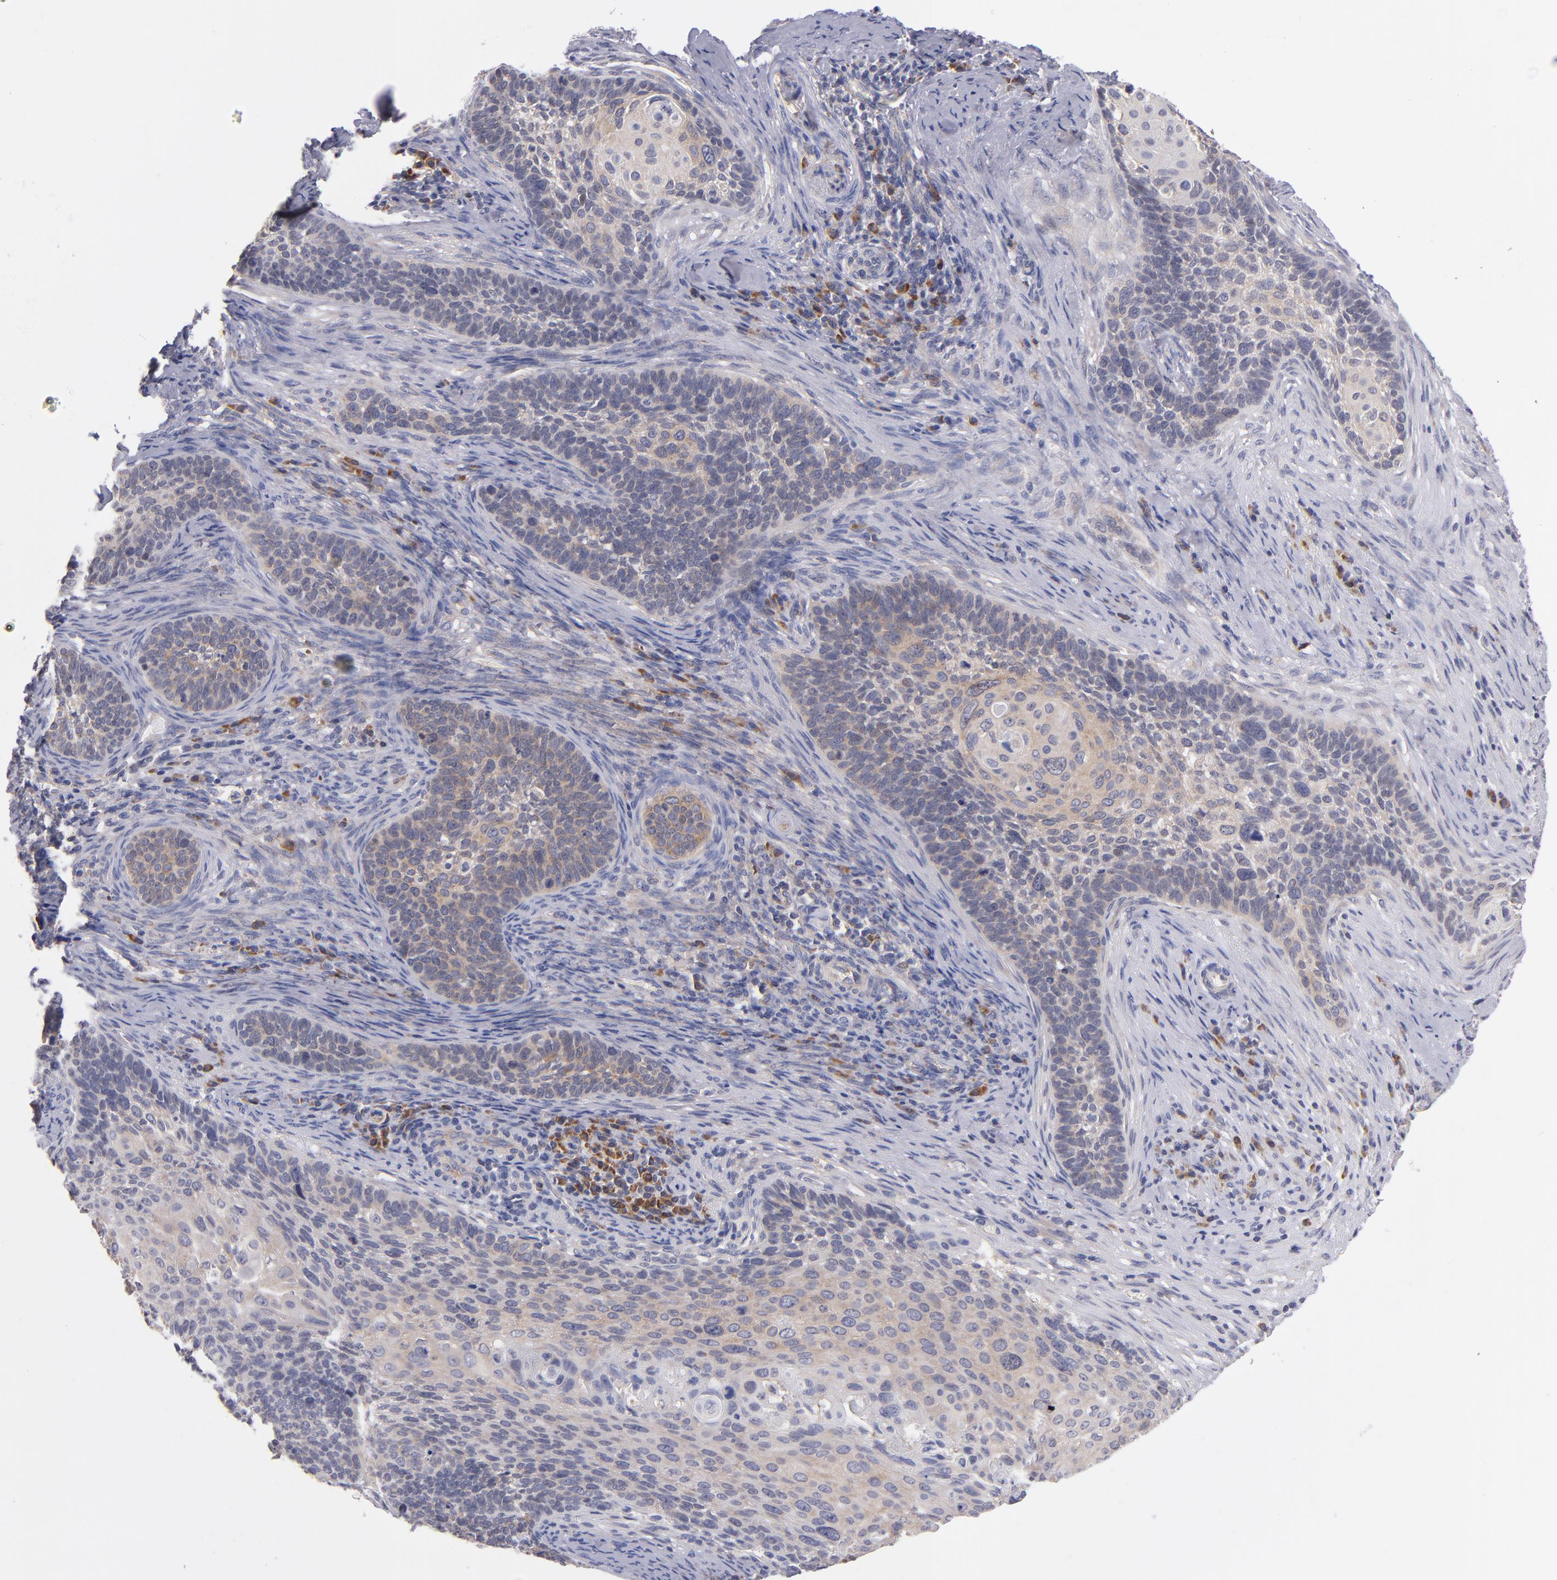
{"staining": {"intensity": "weak", "quantity": "25%-75%", "location": "cytoplasmic/membranous"}, "tissue": "cervical cancer", "cell_type": "Tumor cells", "image_type": "cancer", "snomed": [{"axis": "morphology", "description": "Squamous cell carcinoma, NOS"}, {"axis": "topography", "description": "Cervix"}], "caption": "Immunohistochemical staining of human cervical cancer (squamous cell carcinoma) reveals weak cytoplasmic/membranous protein expression in approximately 25%-75% of tumor cells. The protein of interest is shown in brown color, while the nuclei are stained blue.", "gene": "EIF3L", "patient": {"sex": "female", "age": 33}}